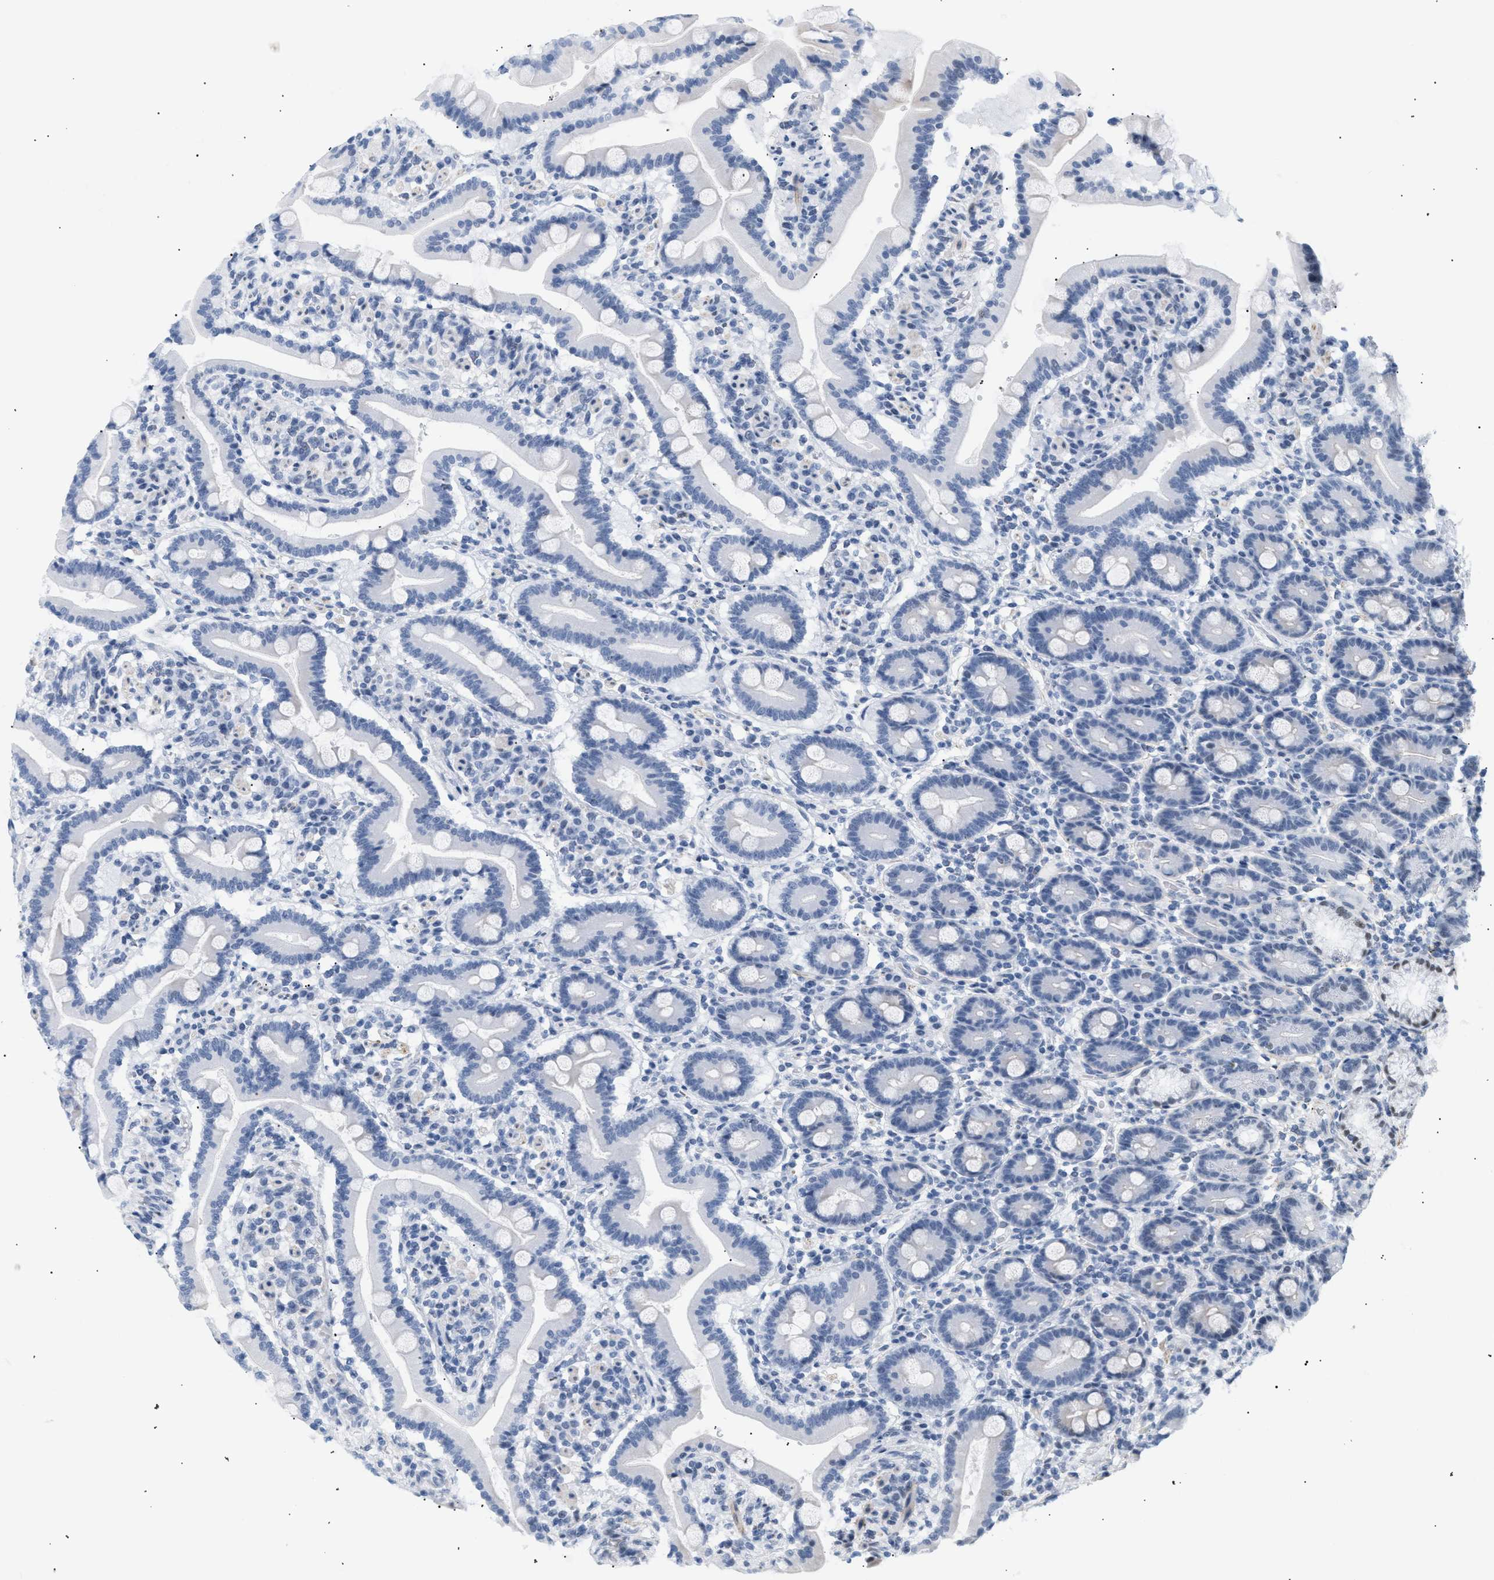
{"staining": {"intensity": "negative", "quantity": "none", "location": "none"}, "tissue": "duodenum", "cell_type": "Glandular cells", "image_type": "normal", "snomed": [{"axis": "morphology", "description": "Normal tissue, NOS"}, {"axis": "topography", "description": "Duodenum"}], "caption": "Immunohistochemical staining of unremarkable human duodenum displays no significant expression in glandular cells.", "gene": "ELN", "patient": {"sex": "male", "age": 54}}